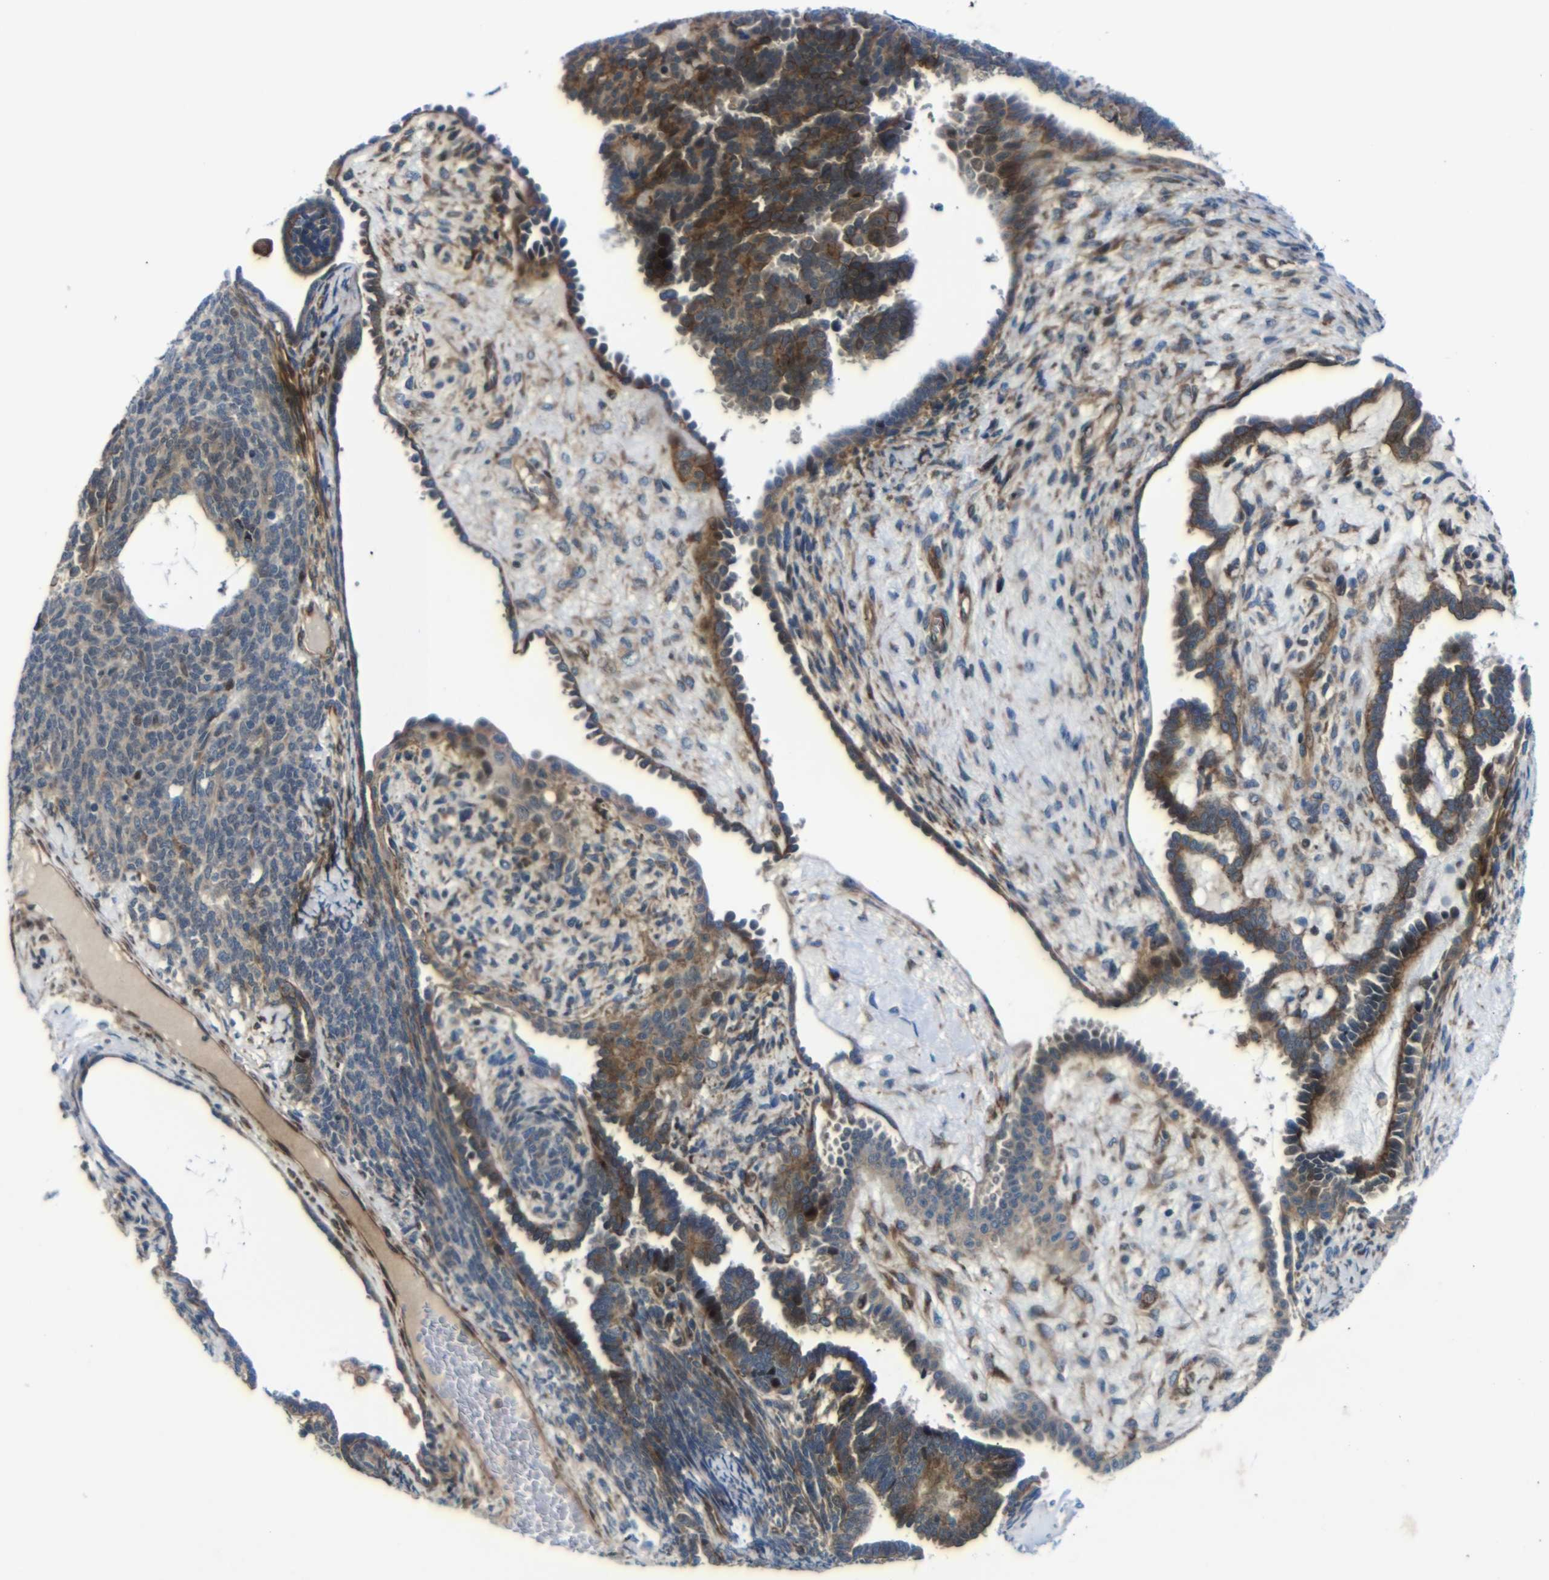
{"staining": {"intensity": "moderate", "quantity": ">75%", "location": "cytoplasmic/membranous,nuclear"}, "tissue": "endometrial cancer", "cell_type": "Tumor cells", "image_type": "cancer", "snomed": [{"axis": "morphology", "description": "Neoplasm, malignant, NOS"}, {"axis": "topography", "description": "Endometrium"}], "caption": "Moderate cytoplasmic/membranous and nuclear expression for a protein is identified in about >75% of tumor cells of endometrial cancer (neoplasm (malignant)) using immunohistochemistry (IHC).", "gene": "PARP14", "patient": {"sex": "female", "age": 74}}